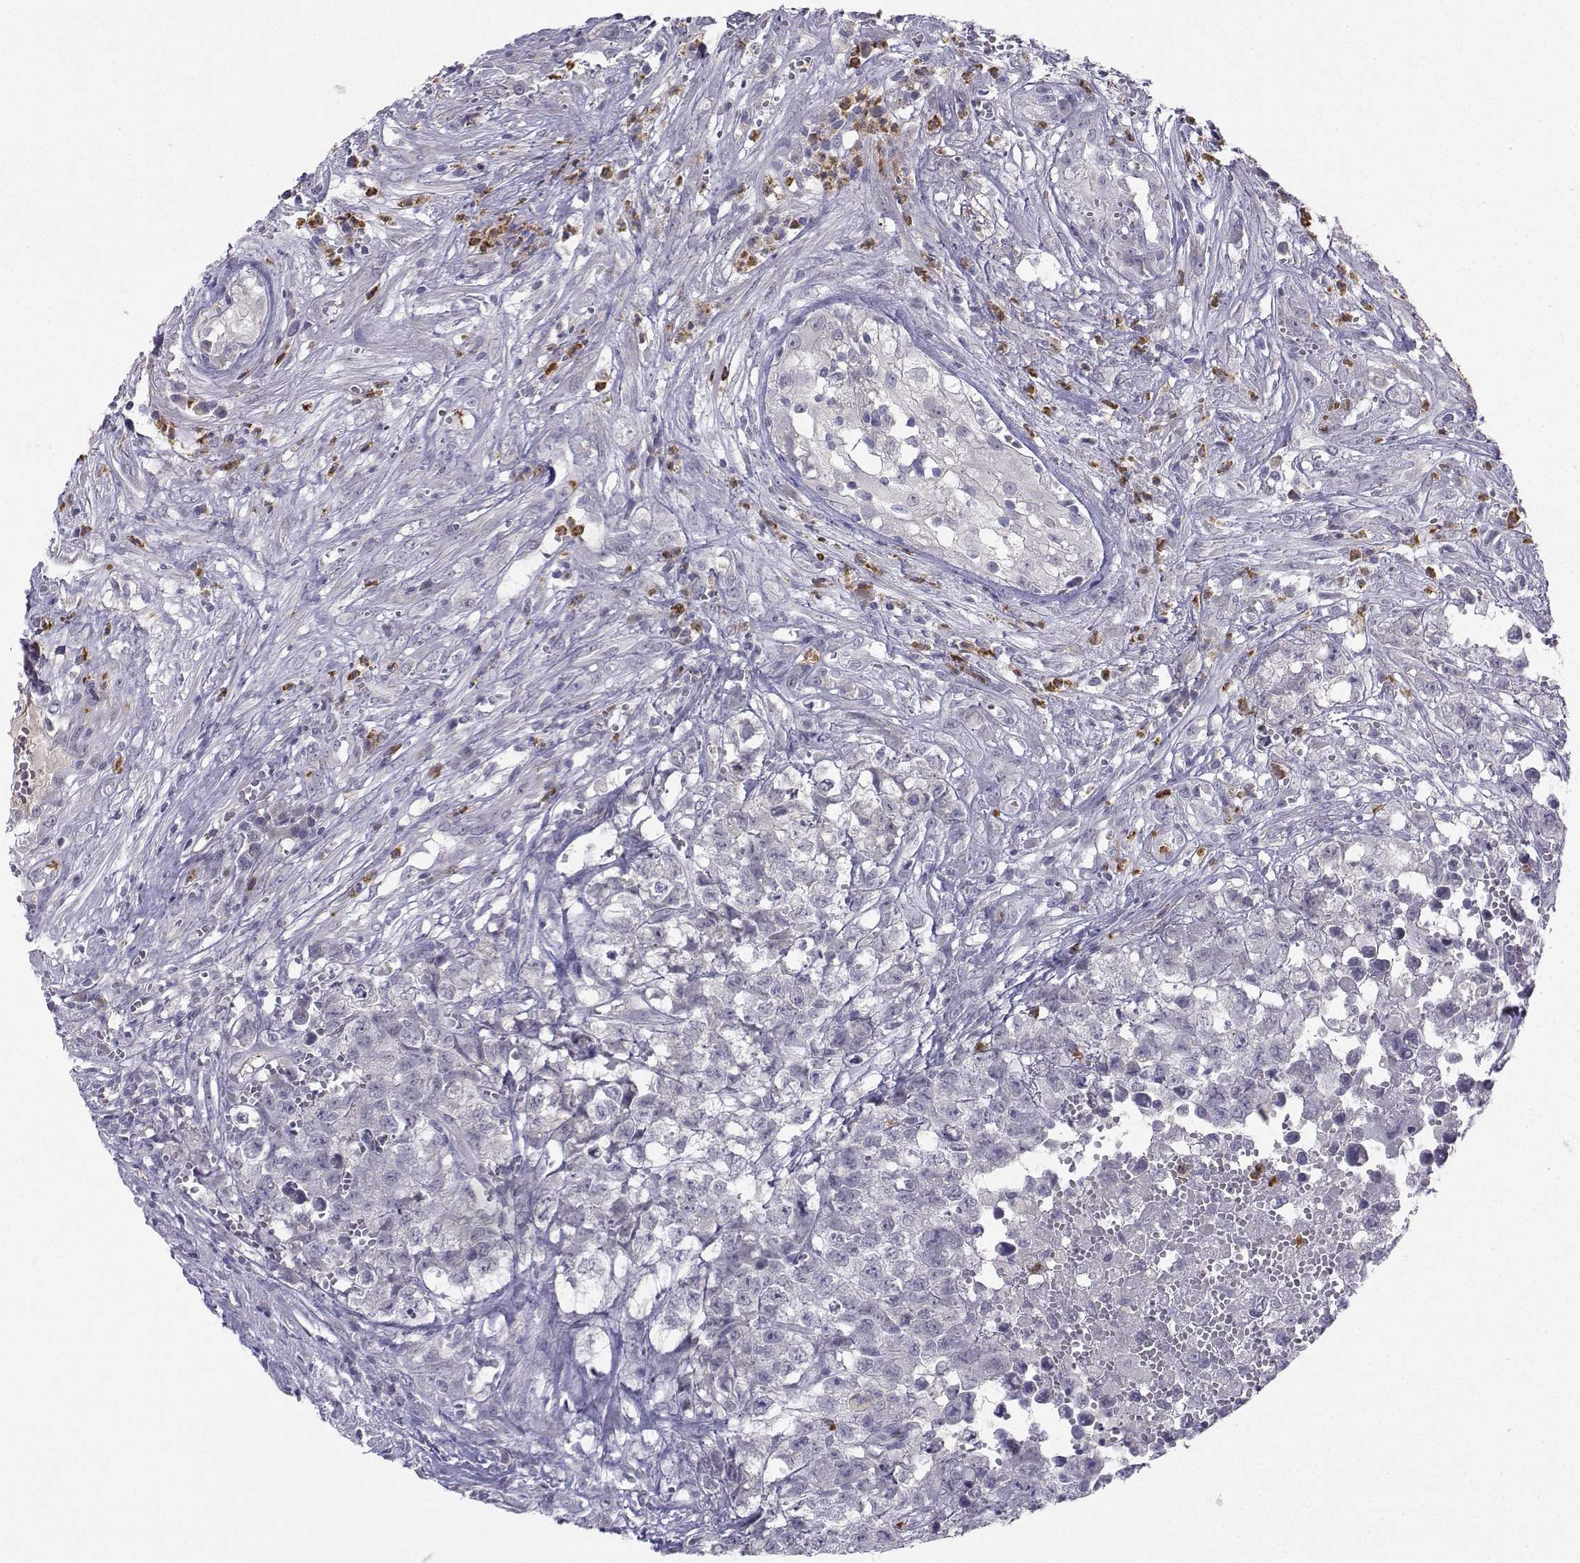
{"staining": {"intensity": "negative", "quantity": "none", "location": "none"}, "tissue": "testis cancer", "cell_type": "Tumor cells", "image_type": "cancer", "snomed": [{"axis": "morphology", "description": "Seminoma, NOS"}, {"axis": "morphology", "description": "Carcinoma, Embryonal, NOS"}, {"axis": "topography", "description": "Testis"}], "caption": "Protein analysis of testis seminoma shows no significant expression in tumor cells.", "gene": "CALY", "patient": {"sex": "male", "age": 22}}